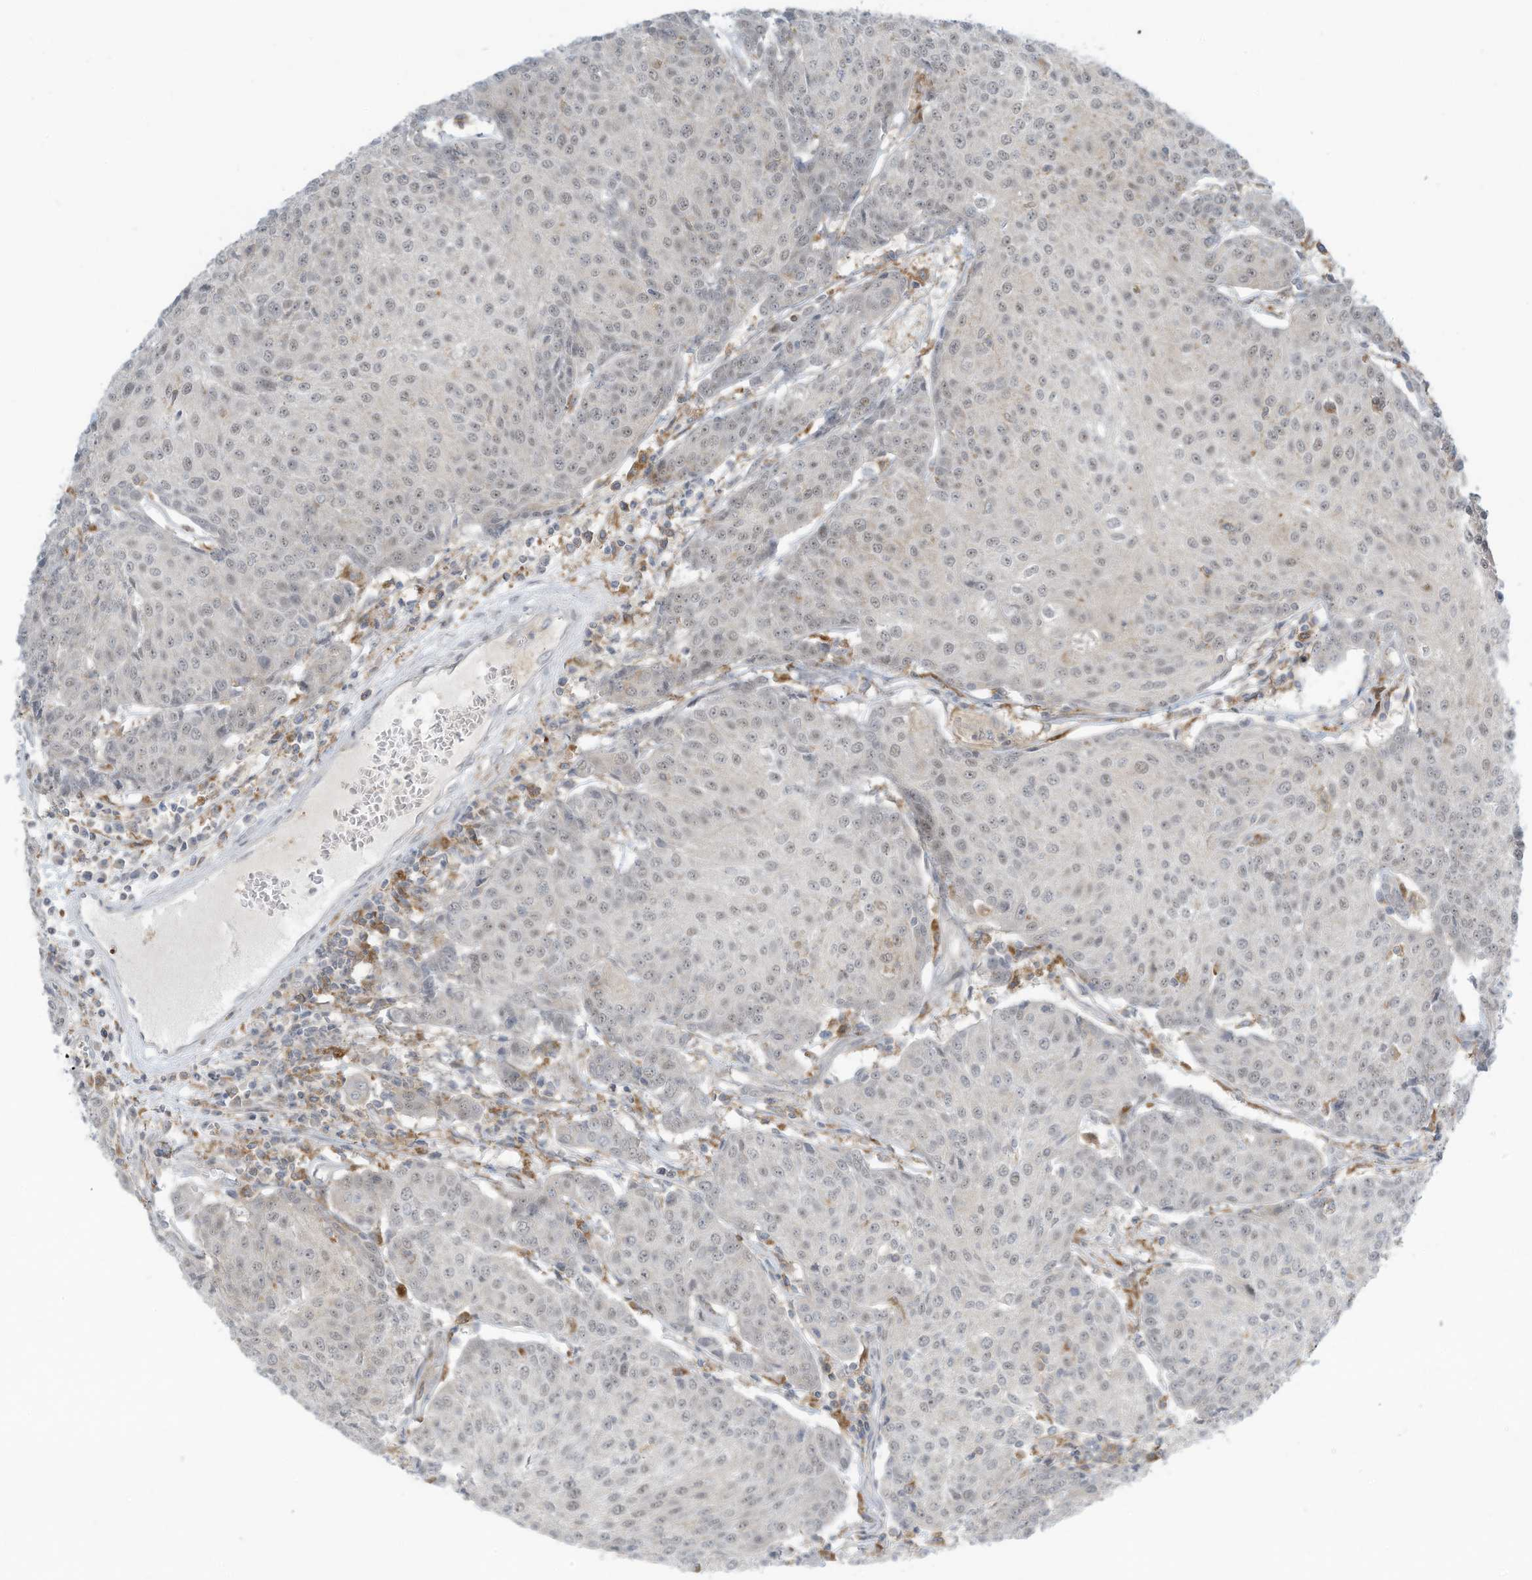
{"staining": {"intensity": "weak", "quantity": "25%-75%", "location": "nuclear"}, "tissue": "urothelial cancer", "cell_type": "Tumor cells", "image_type": "cancer", "snomed": [{"axis": "morphology", "description": "Urothelial carcinoma, High grade"}, {"axis": "topography", "description": "Urinary bladder"}], "caption": "Urothelial cancer stained with a protein marker reveals weak staining in tumor cells.", "gene": "DZIP3", "patient": {"sex": "female", "age": 85}}